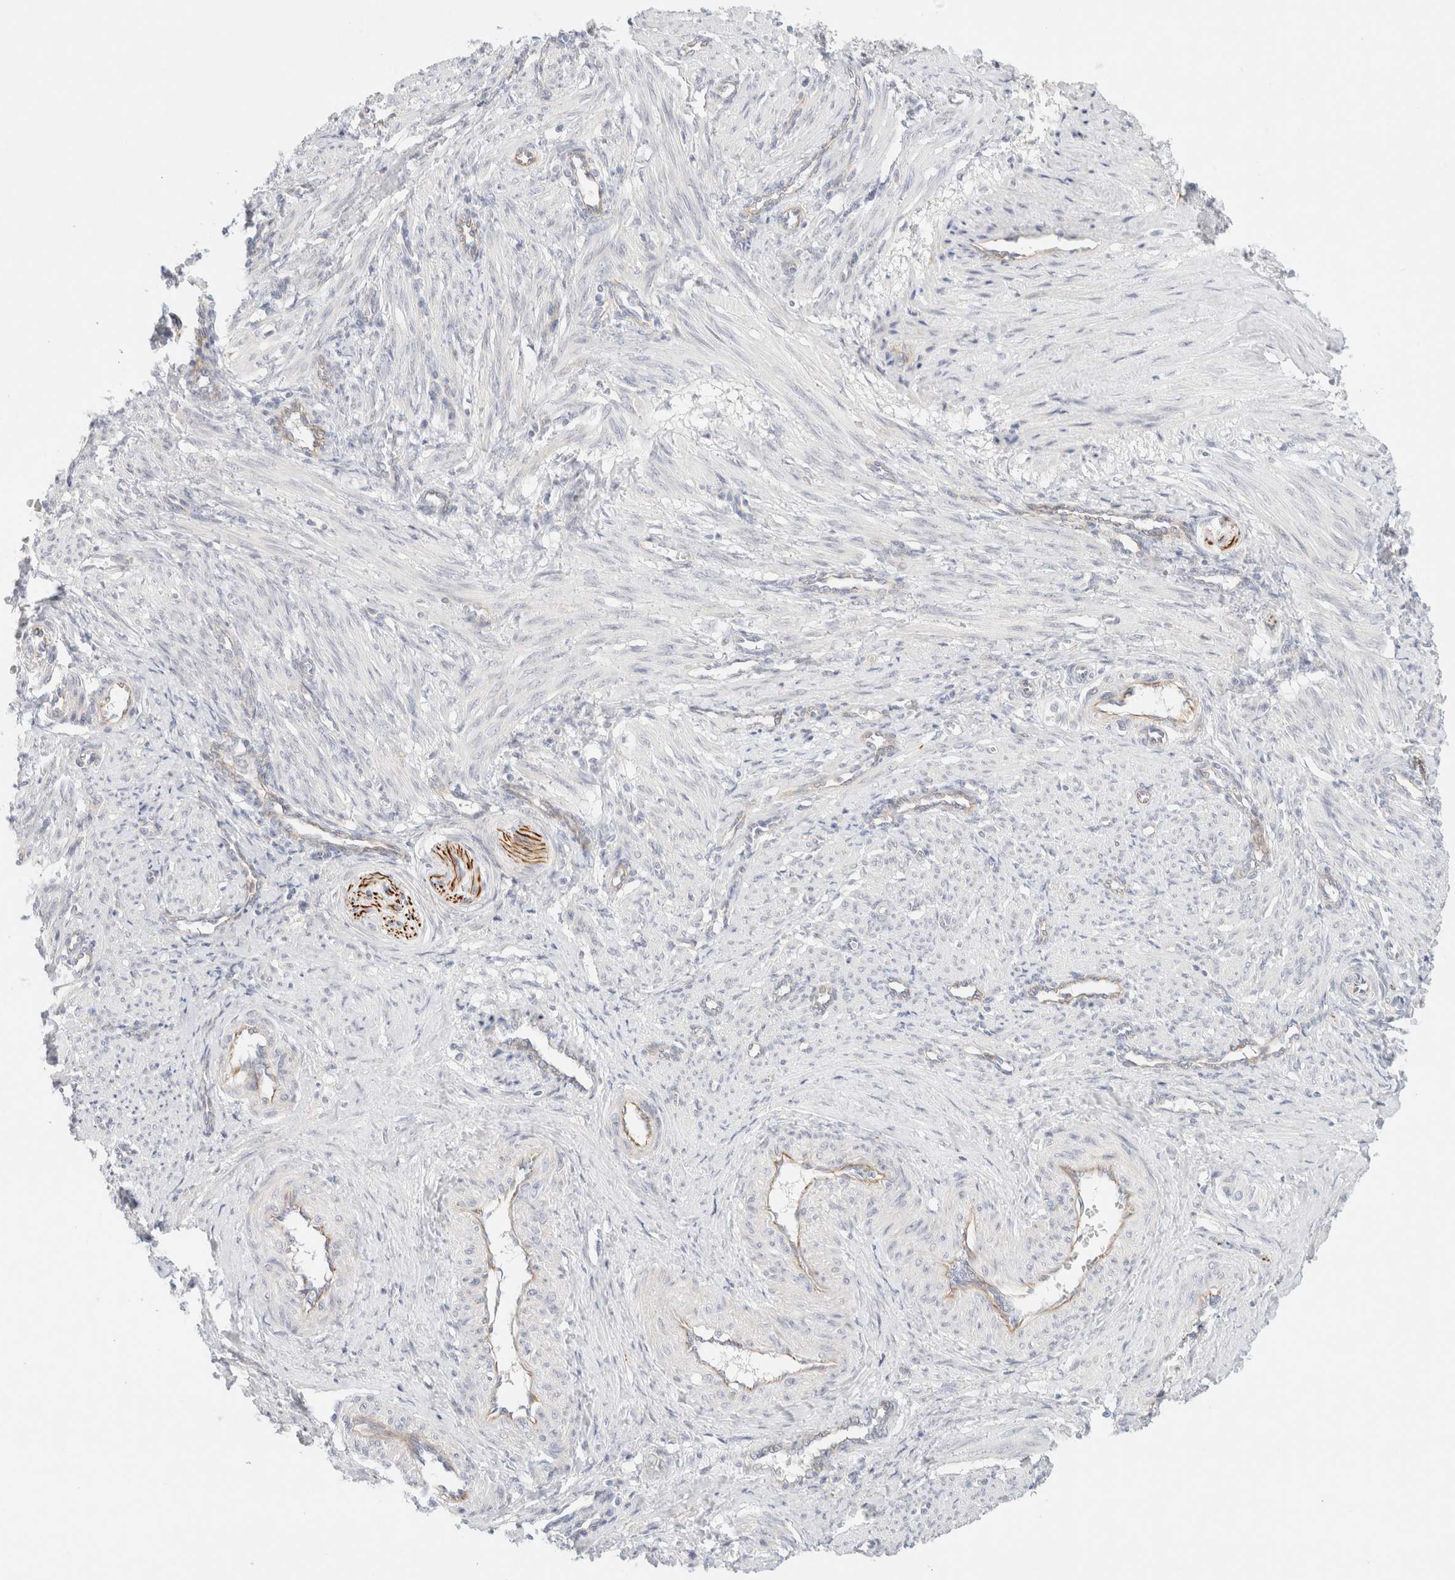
{"staining": {"intensity": "negative", "quantity": "none", "location": "none"}, "tissue": "smooth muscle", "cell_type": "Smooth muscle cells", "image_type": "normal", "snomed": [{"axis": "morphology", "description": "Normal tissue, NOS"}, {"axis": "topography", "description": "Endometrium"}], "caption": "A high-resolution histopathology image shows IHC staining of benign smooth muscle, which shows no significant expression in smooth muscle cells.", "gene": "UNC13B", "patient": {"sex": "female", "age": 33}}